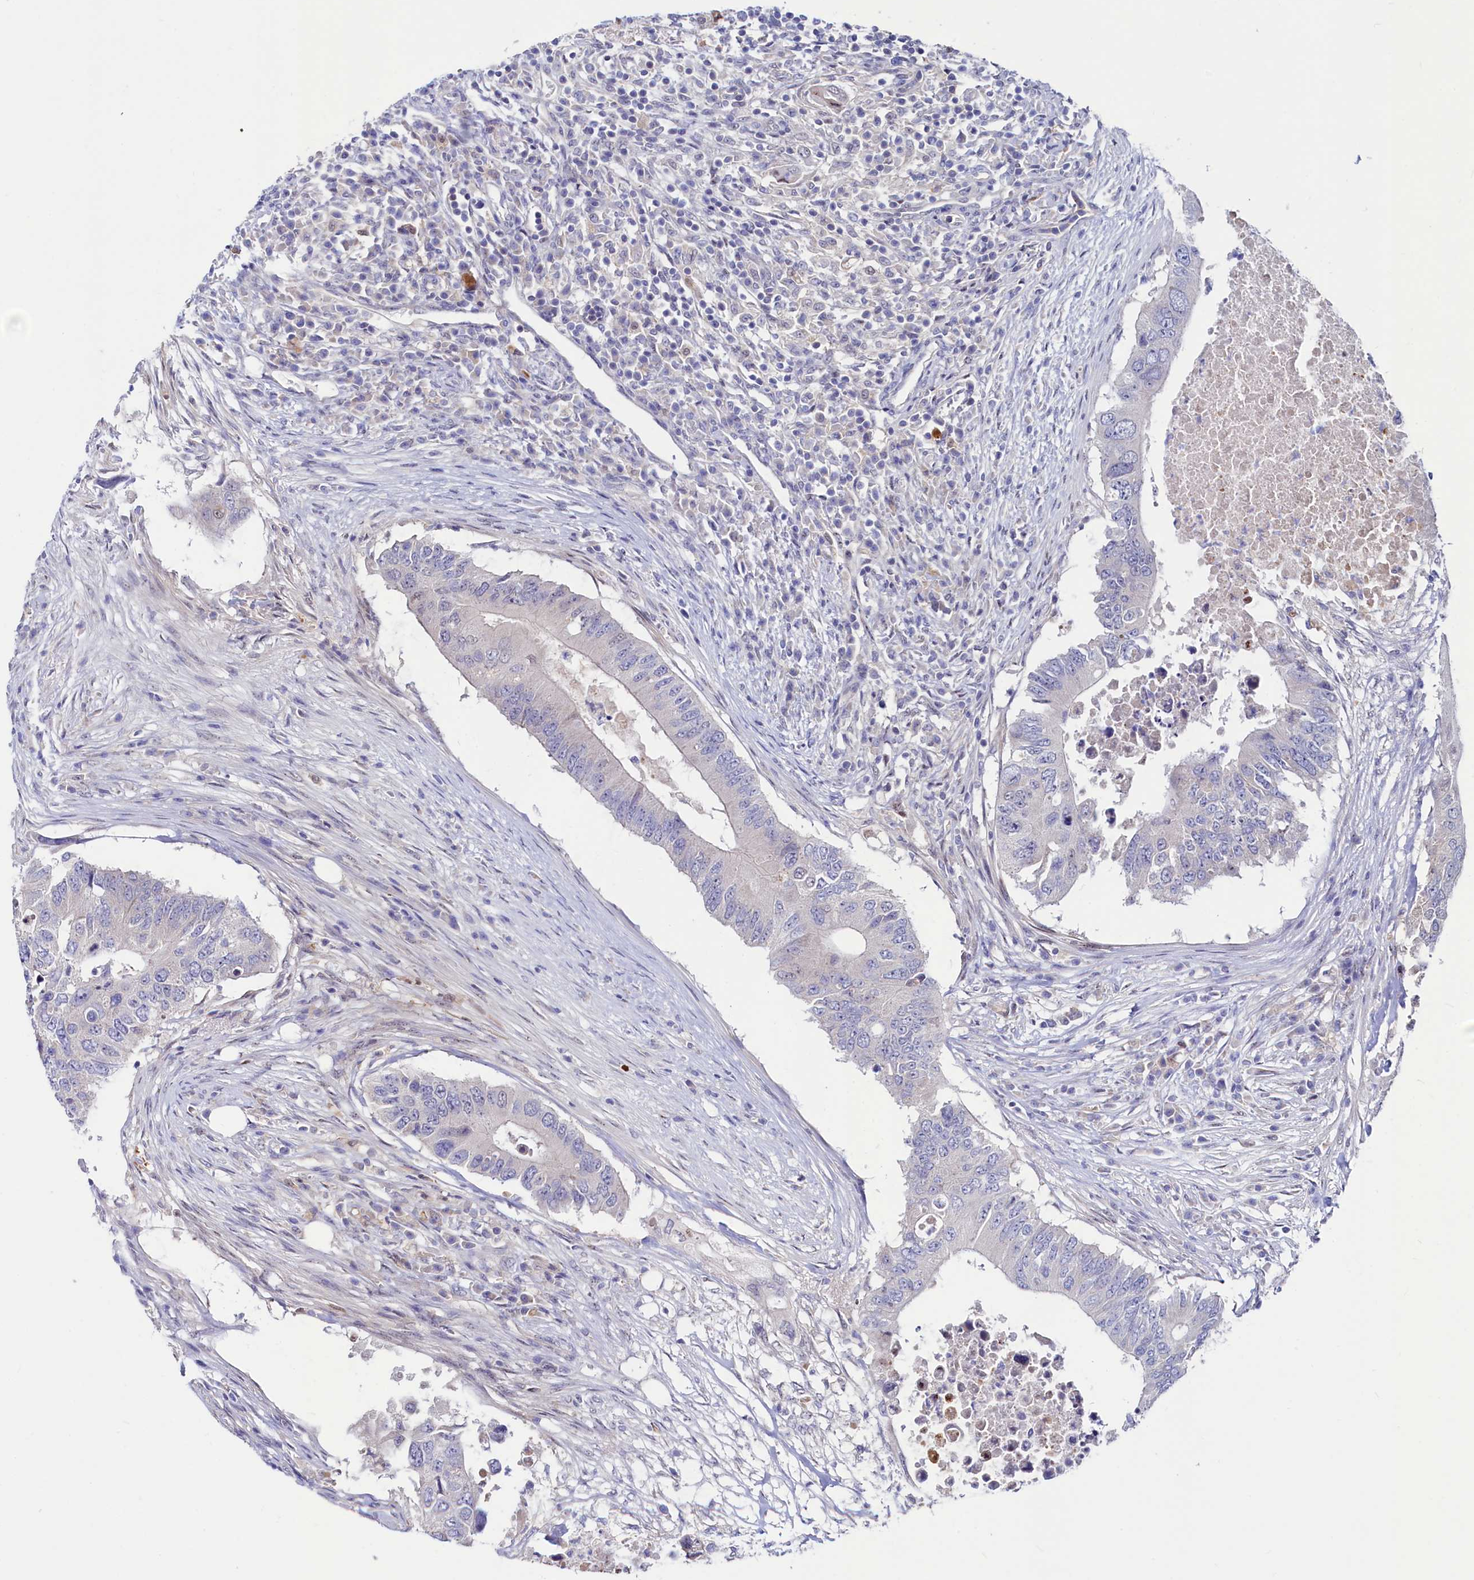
{"staining": {"intensity": "negative", "quantity": "none", "location": "none"}, "tissue": "colorectal cancer", "cell_type": "Tumor cells", "image_type": "cancer", "snomed": [{"axis": "morphology", "description": "Adenocarcinoma, NOS"}, {"axis": "topography", "description": "Colon"}], "caption": "An IHC photomicrograph of colorectal adenocarcinoma is shown. There is no staining in tumor cells of colorectal adenocarcinoma. (Stains: DAB (3,3'-diaminobenzidine) IHC with hematoxylin counter stain, Microscopy: brightfield microscopy at high magnification).", "gene": "ASTE1", "patient": {"sex": "male", "age": 71}}